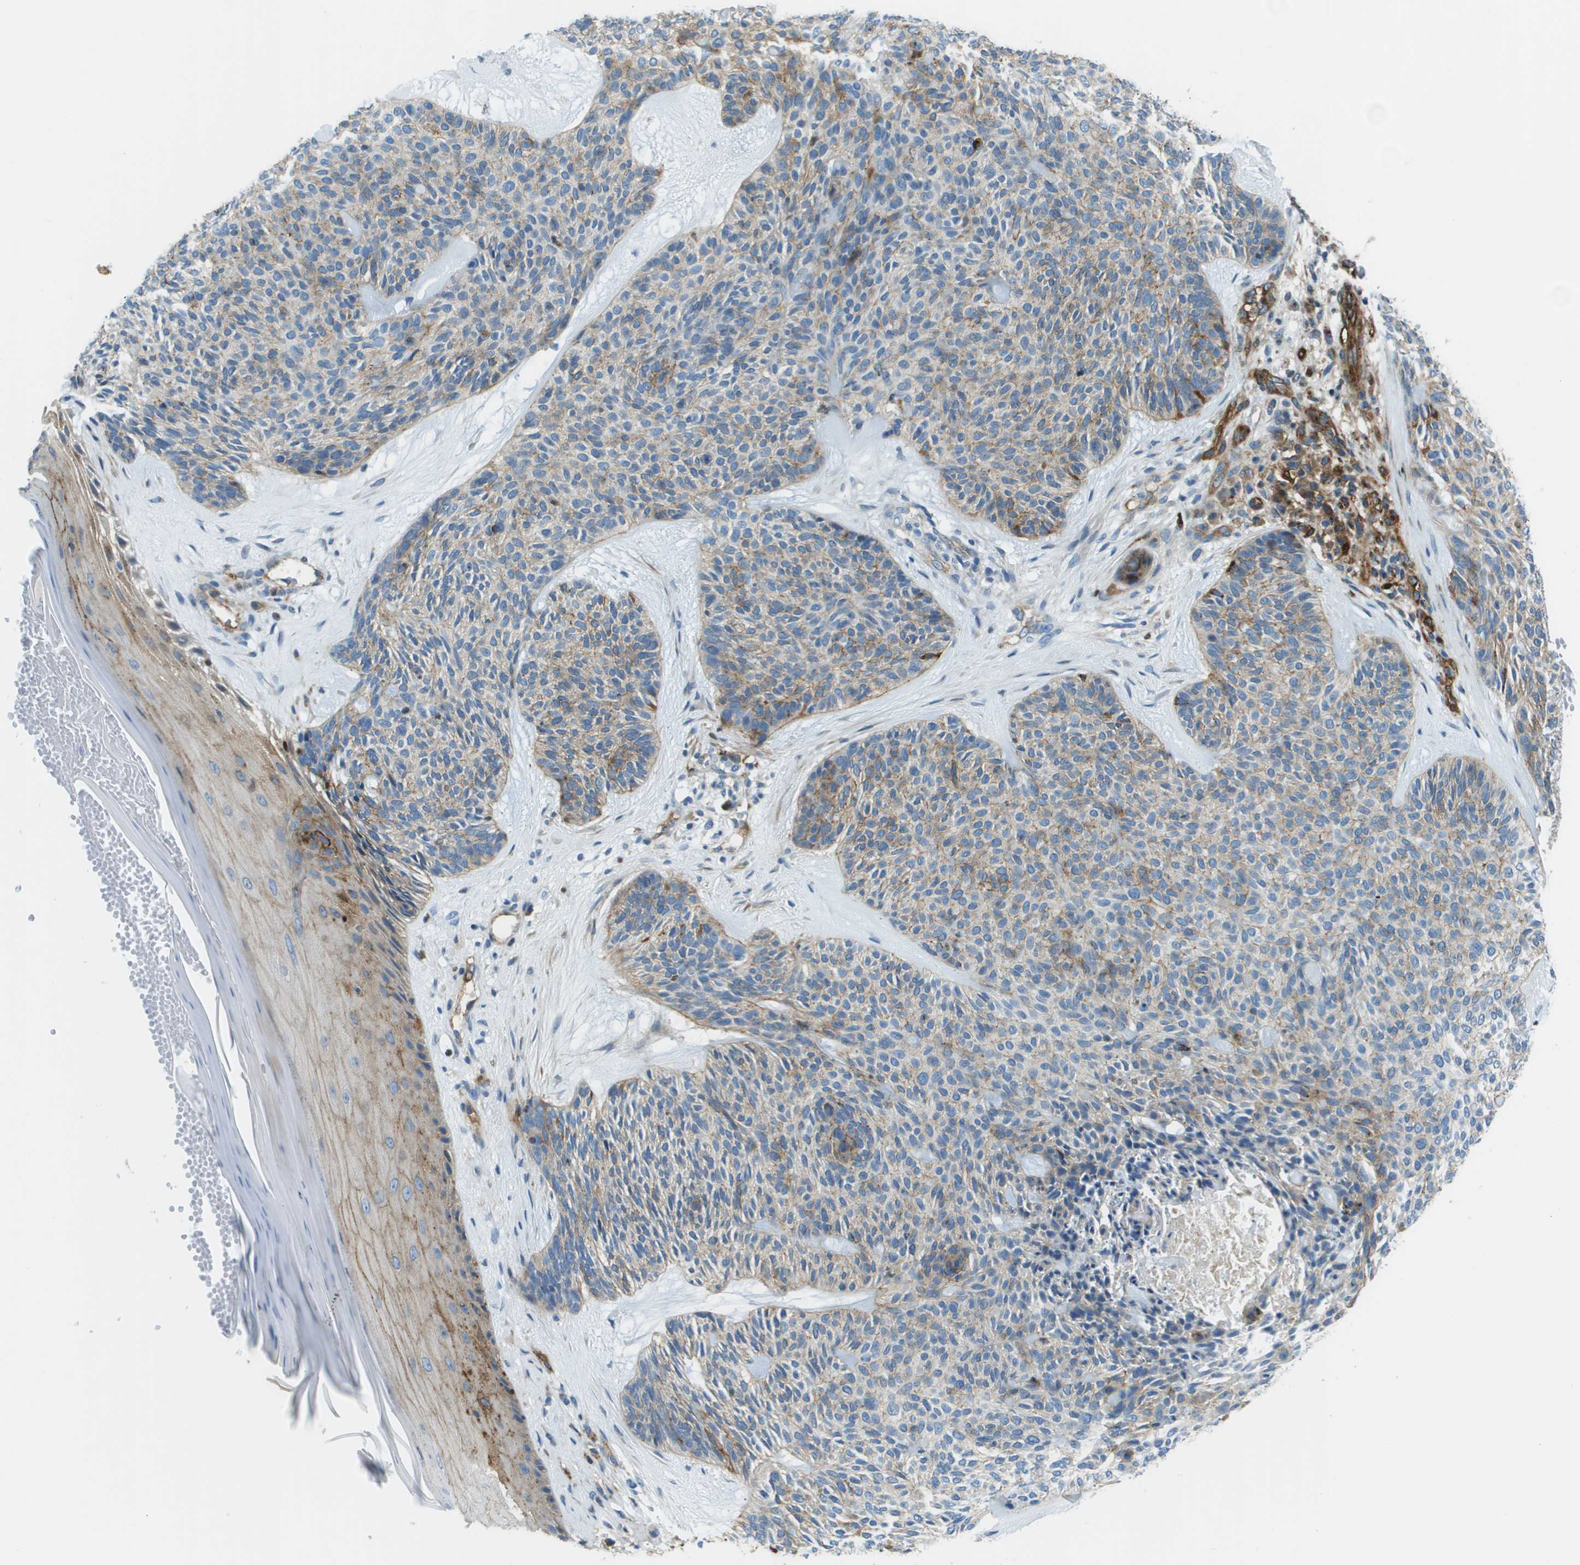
{"staining": {"intensity": "weak", "quantity": ">75%", "location": "cytoplasmic/membranous"}, "tissue": "skin cancer", "cell_type": "Tumor cells", "image_type": "cancer", "snomed": [{"axis": "morphology", "description": "Basal cell carcinoma"}, {"axis": "topography", "description": "Skin"}], "caption": "Immunohistochemical staining of skin basal cell carcinoma reveals weak cytoplasmic/membranous protein expression in approximately >75% of tumor cells.", "gene": "SDC1", "patient": {"sex": "male", "age": 55}}